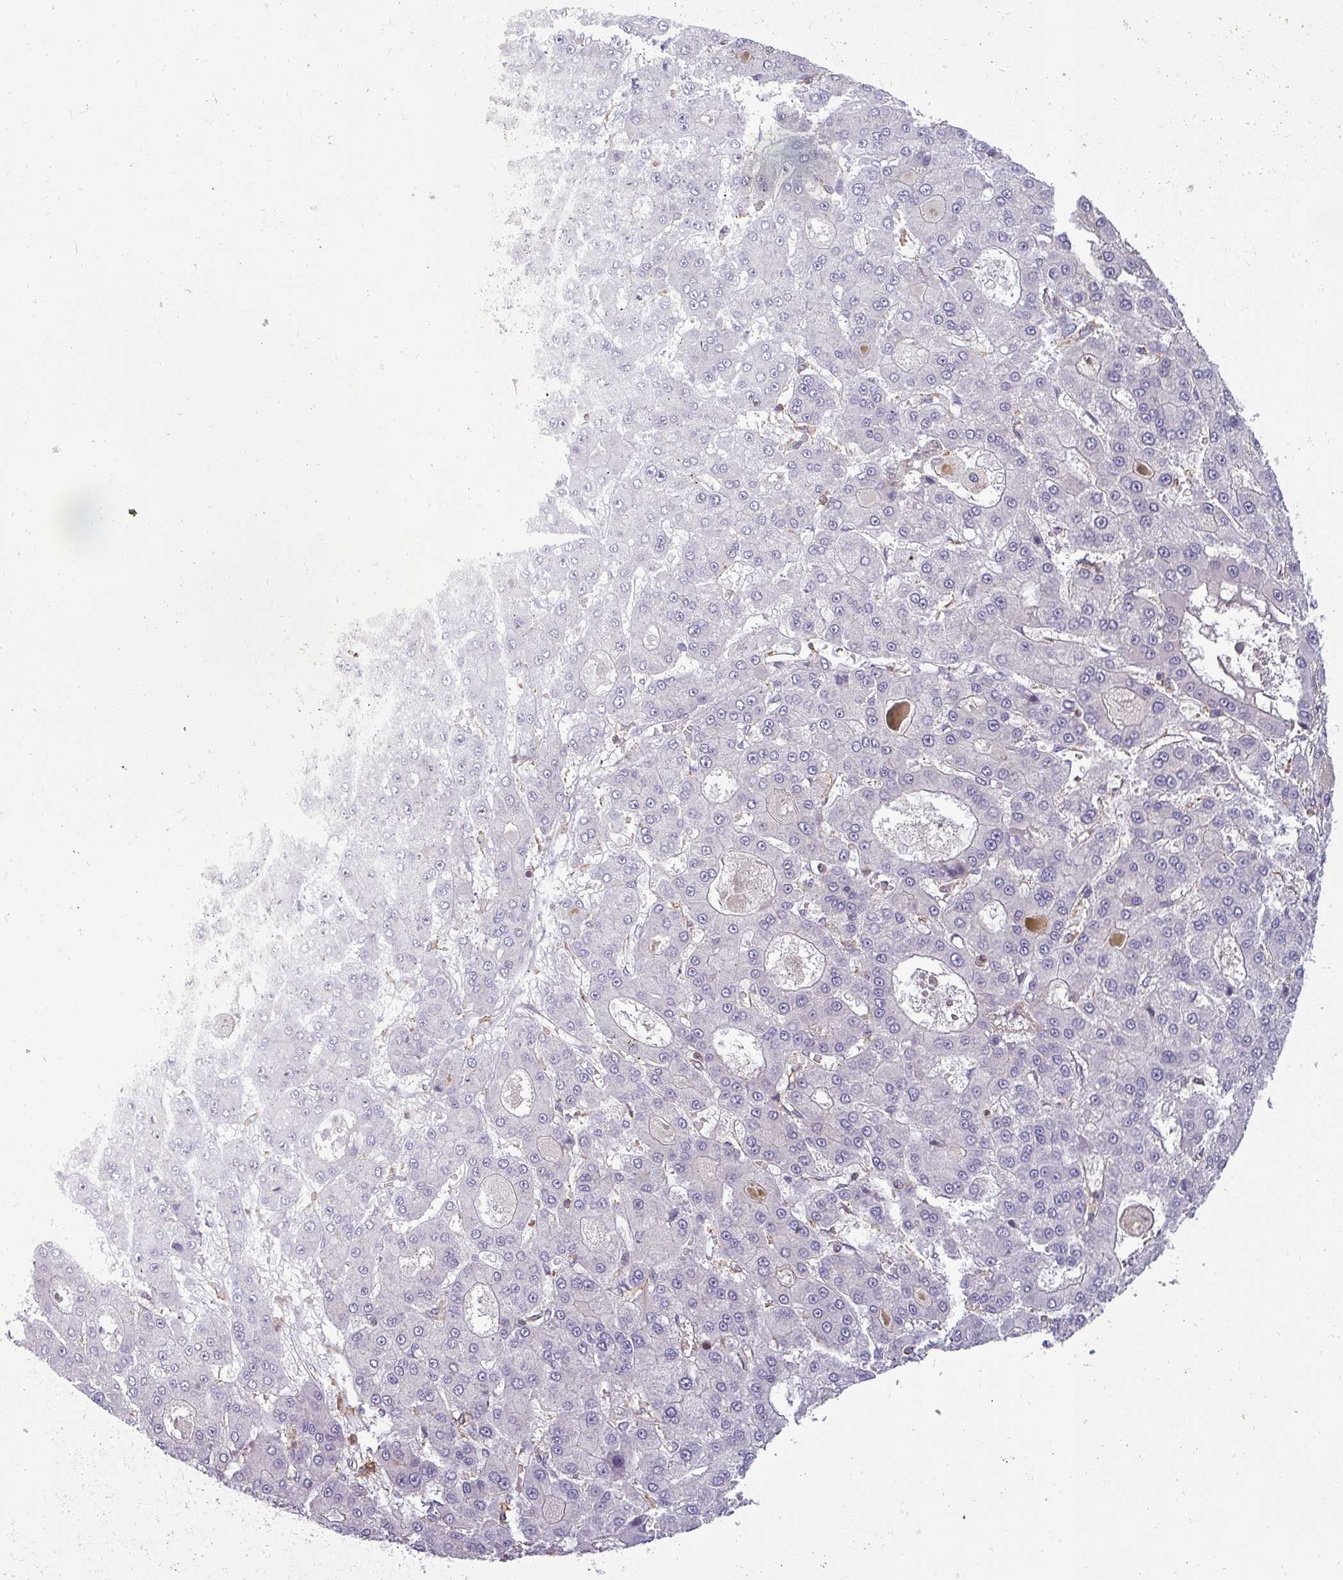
{"staining": {"intensity": "negative", "quantity": "none", "location": "none"}, "tissue": "liver cancer", "cell_type": "Tumor cells", "image_type": "cancer", "snomed": [{"axis": "morphology", "description": "Carcinoma, Hepatocellular, NOS"}, {"axis": "topography", "description": "Liver"}], "caption": "Liver cancer (hepatocellular carcinoma) stained for a protein using immunohistochemistry (IHC) exhibits no positivity tumor cells.", "gene": "ZNF835", "patient": {"sex": "male", "age": 70}}